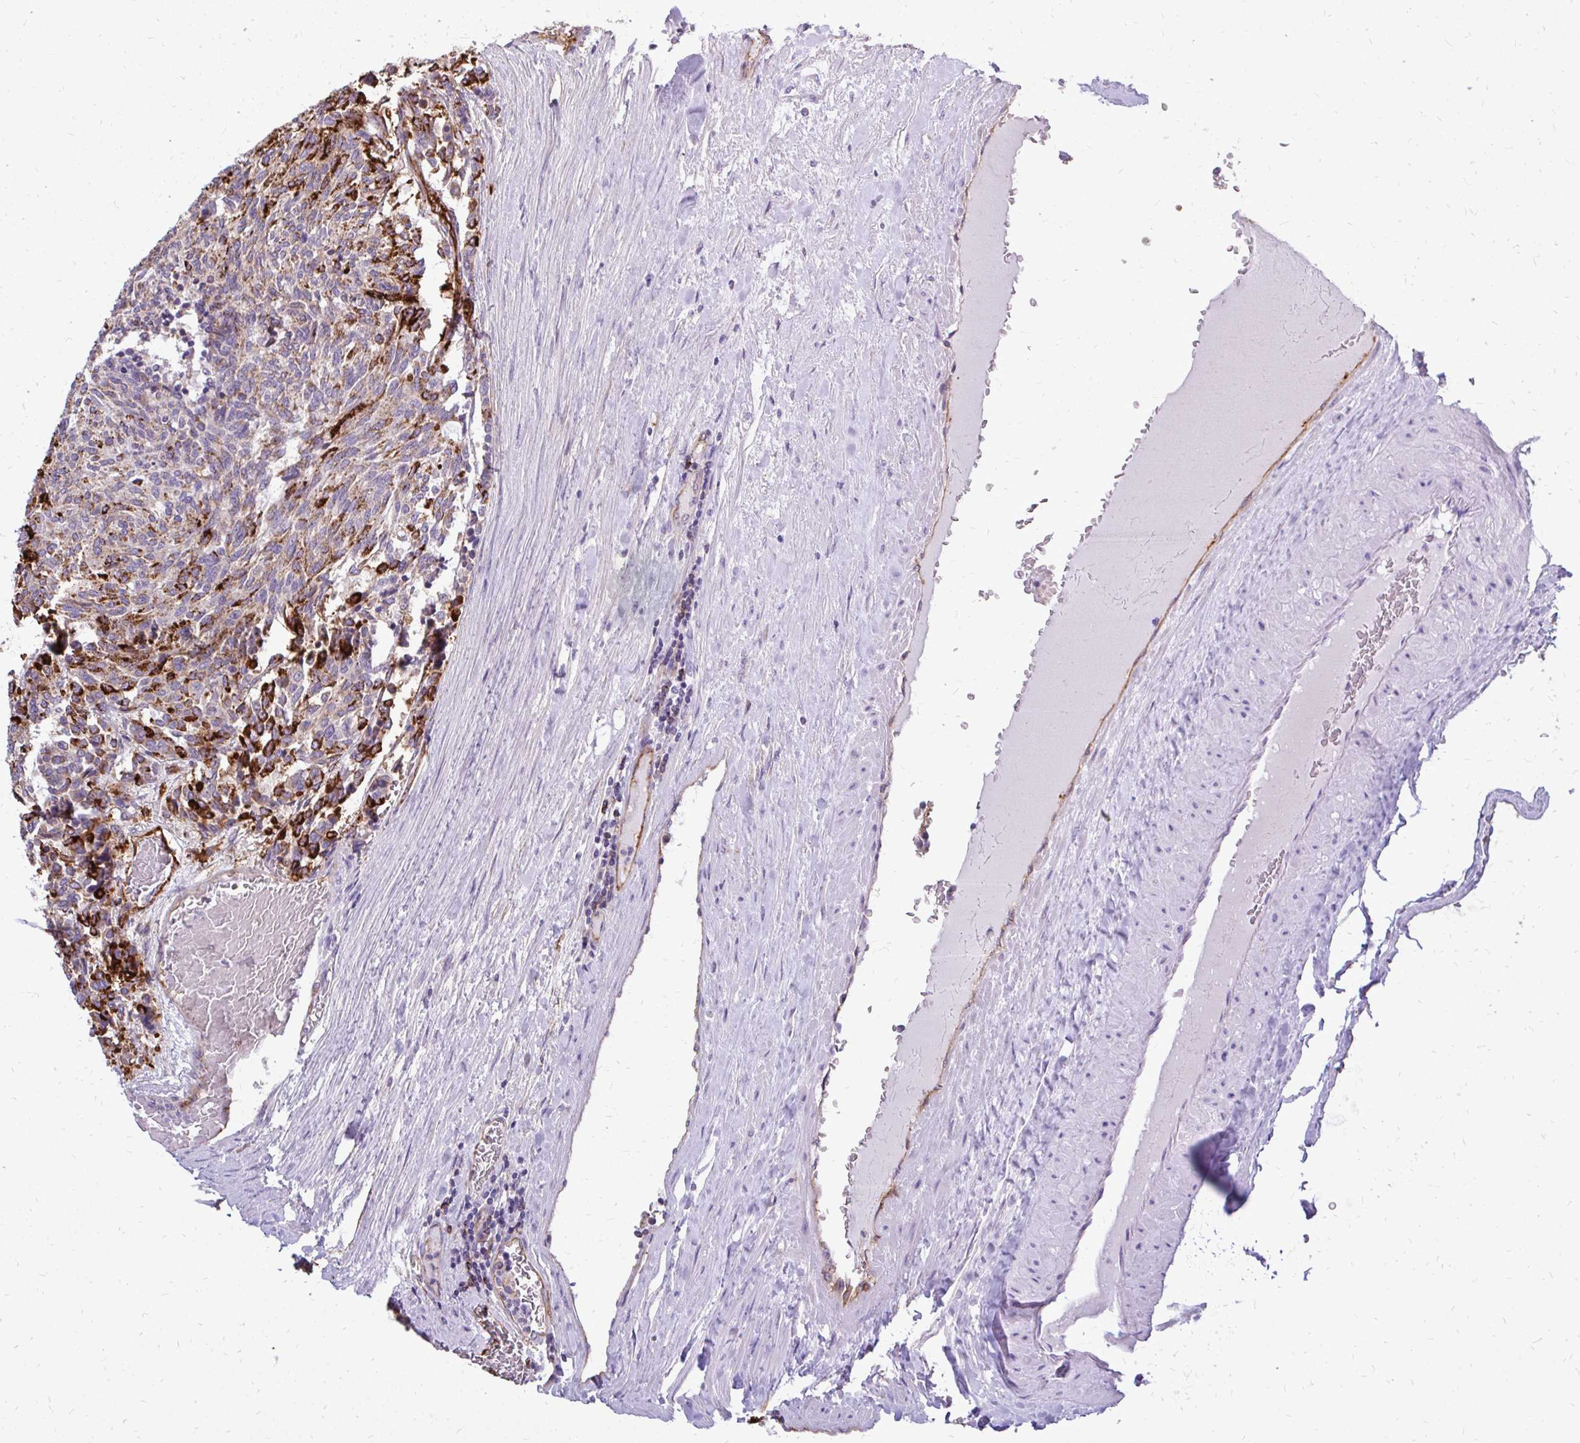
{"staining": {"intensity": "strong", "quantity": "<25%", "location": "cytoplasmic/membranous"}, "tissue": "carcinoid", "cell_type": "Tumor cells", "image_type": "cancer", "snomed": [{"axis": "morphology", "description": "Carcinoid, malignant, NOS"}, {"axis": "topography", "description": "Pancreas"}], "caption": "A high-resolution photomicrograph shows immunohistochemistry (IHC) staining of carcinoid (malignant), which shows strong cytoplasmic/membranous positivity in about <25% of tumor cells.", "gene": "MARCKSL1", "patient": {"sex": "female", "age": 54}}